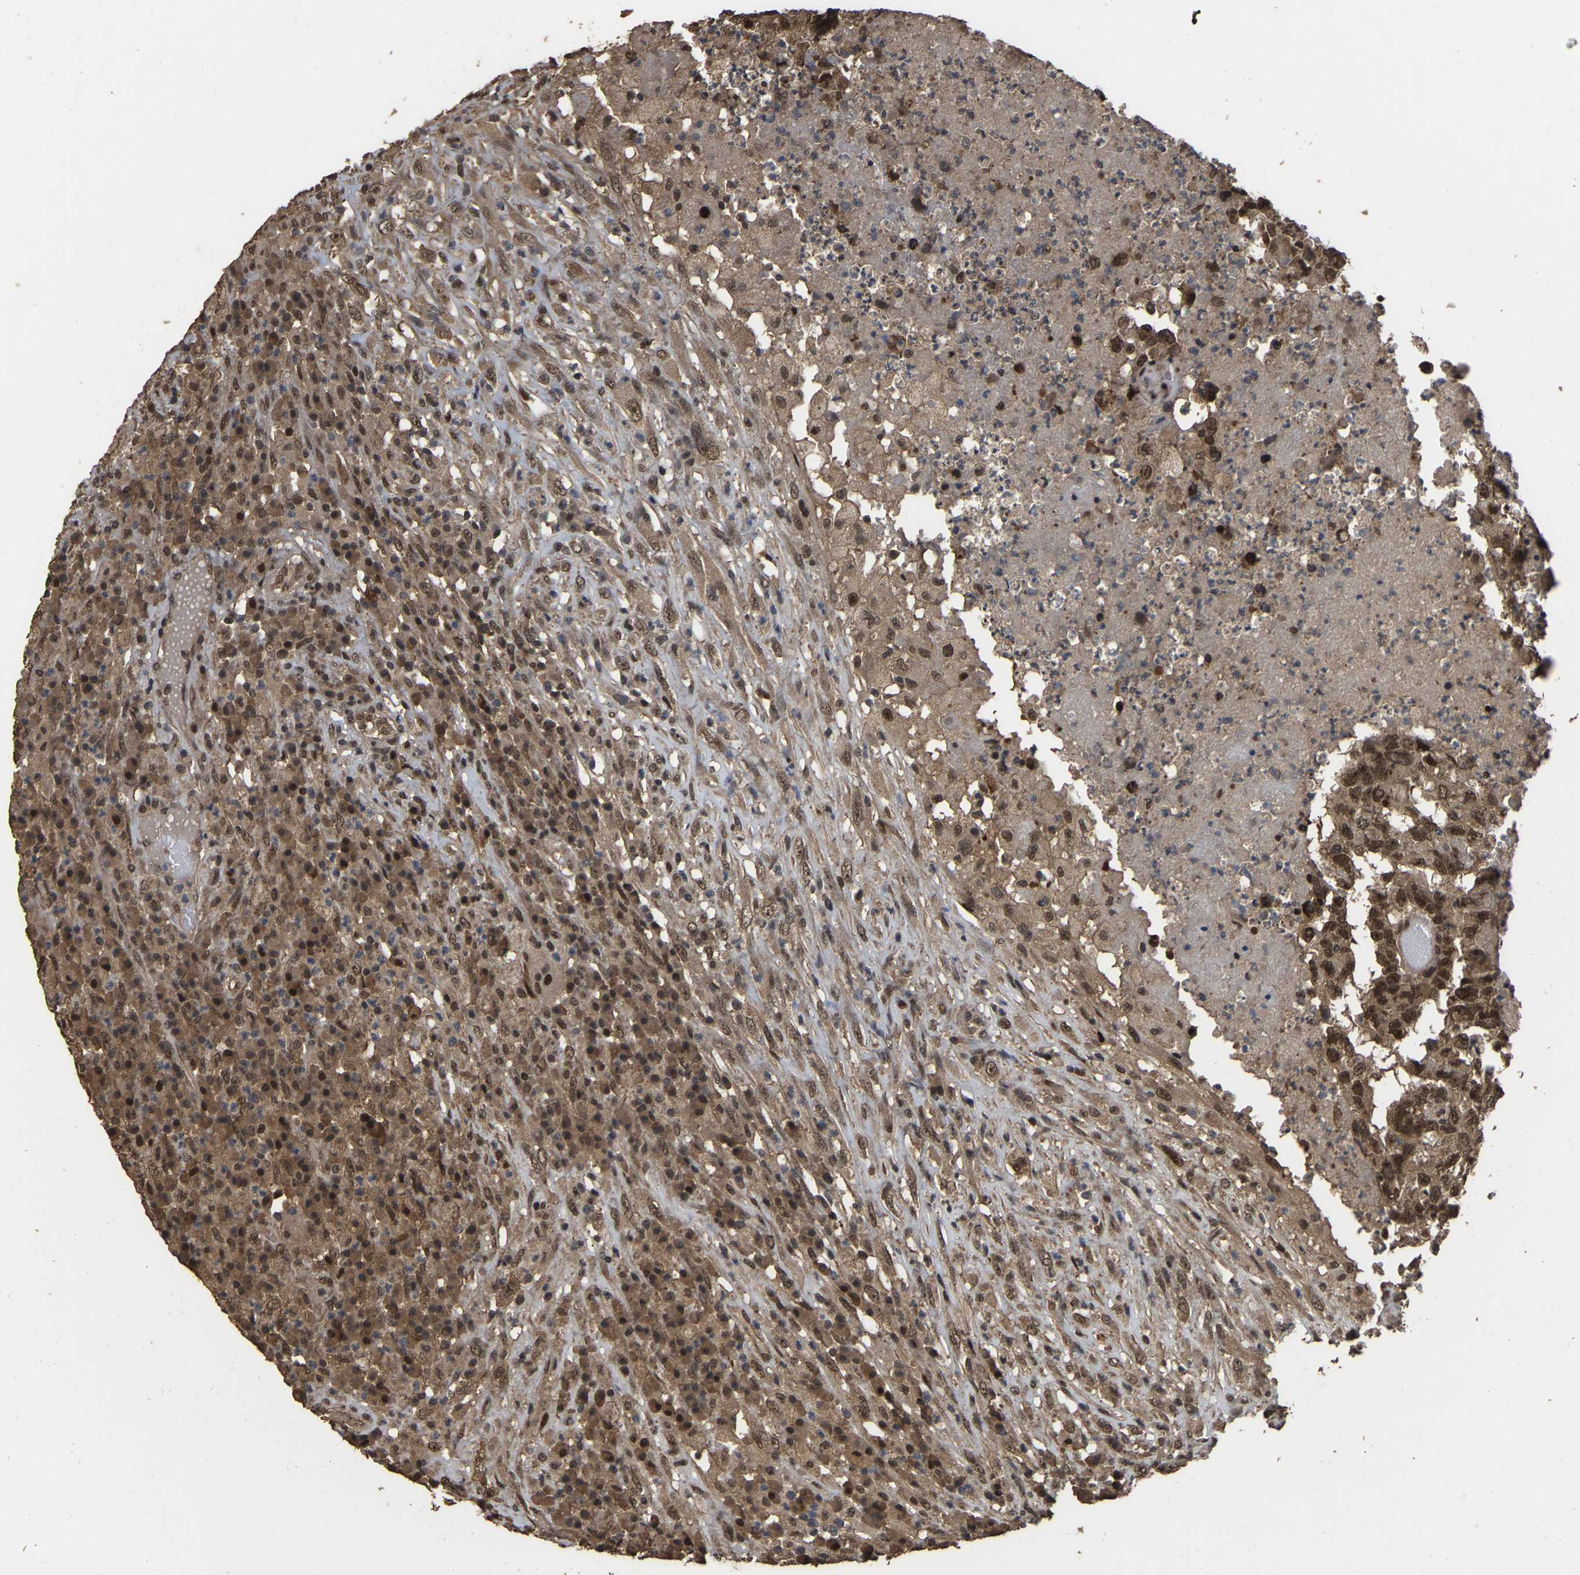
{"staining": {"intensity": "moderate", "quantity": ">75%", "location": "cytoplasmic/membranous,nuclear"}, "tissue": "testis cancer", "cell_type": "Tumor cells", "image_type": "cancer", "snomed": [{"axis": "morphology", "description": "Necrosis, NOS"}, {"axis": "morphology", "description": "Carcinoma, Embryonal, NOS"}, {"axis": "topography", "description": "Testis"}], "caption": "High-magnification brightfield microscopy of embryonal carcinoma (testis) stained with DAB (3,3'-diaminobenzidine) (brown) and counterstained with hematoxylin (blue). tumor cells exhibit moderate cytoplasmic/membranous and nuclear expression is seen in about>75% of cells.", "gene": "ARHGAP23", "patient": {"sex": "male", "age": 19}}